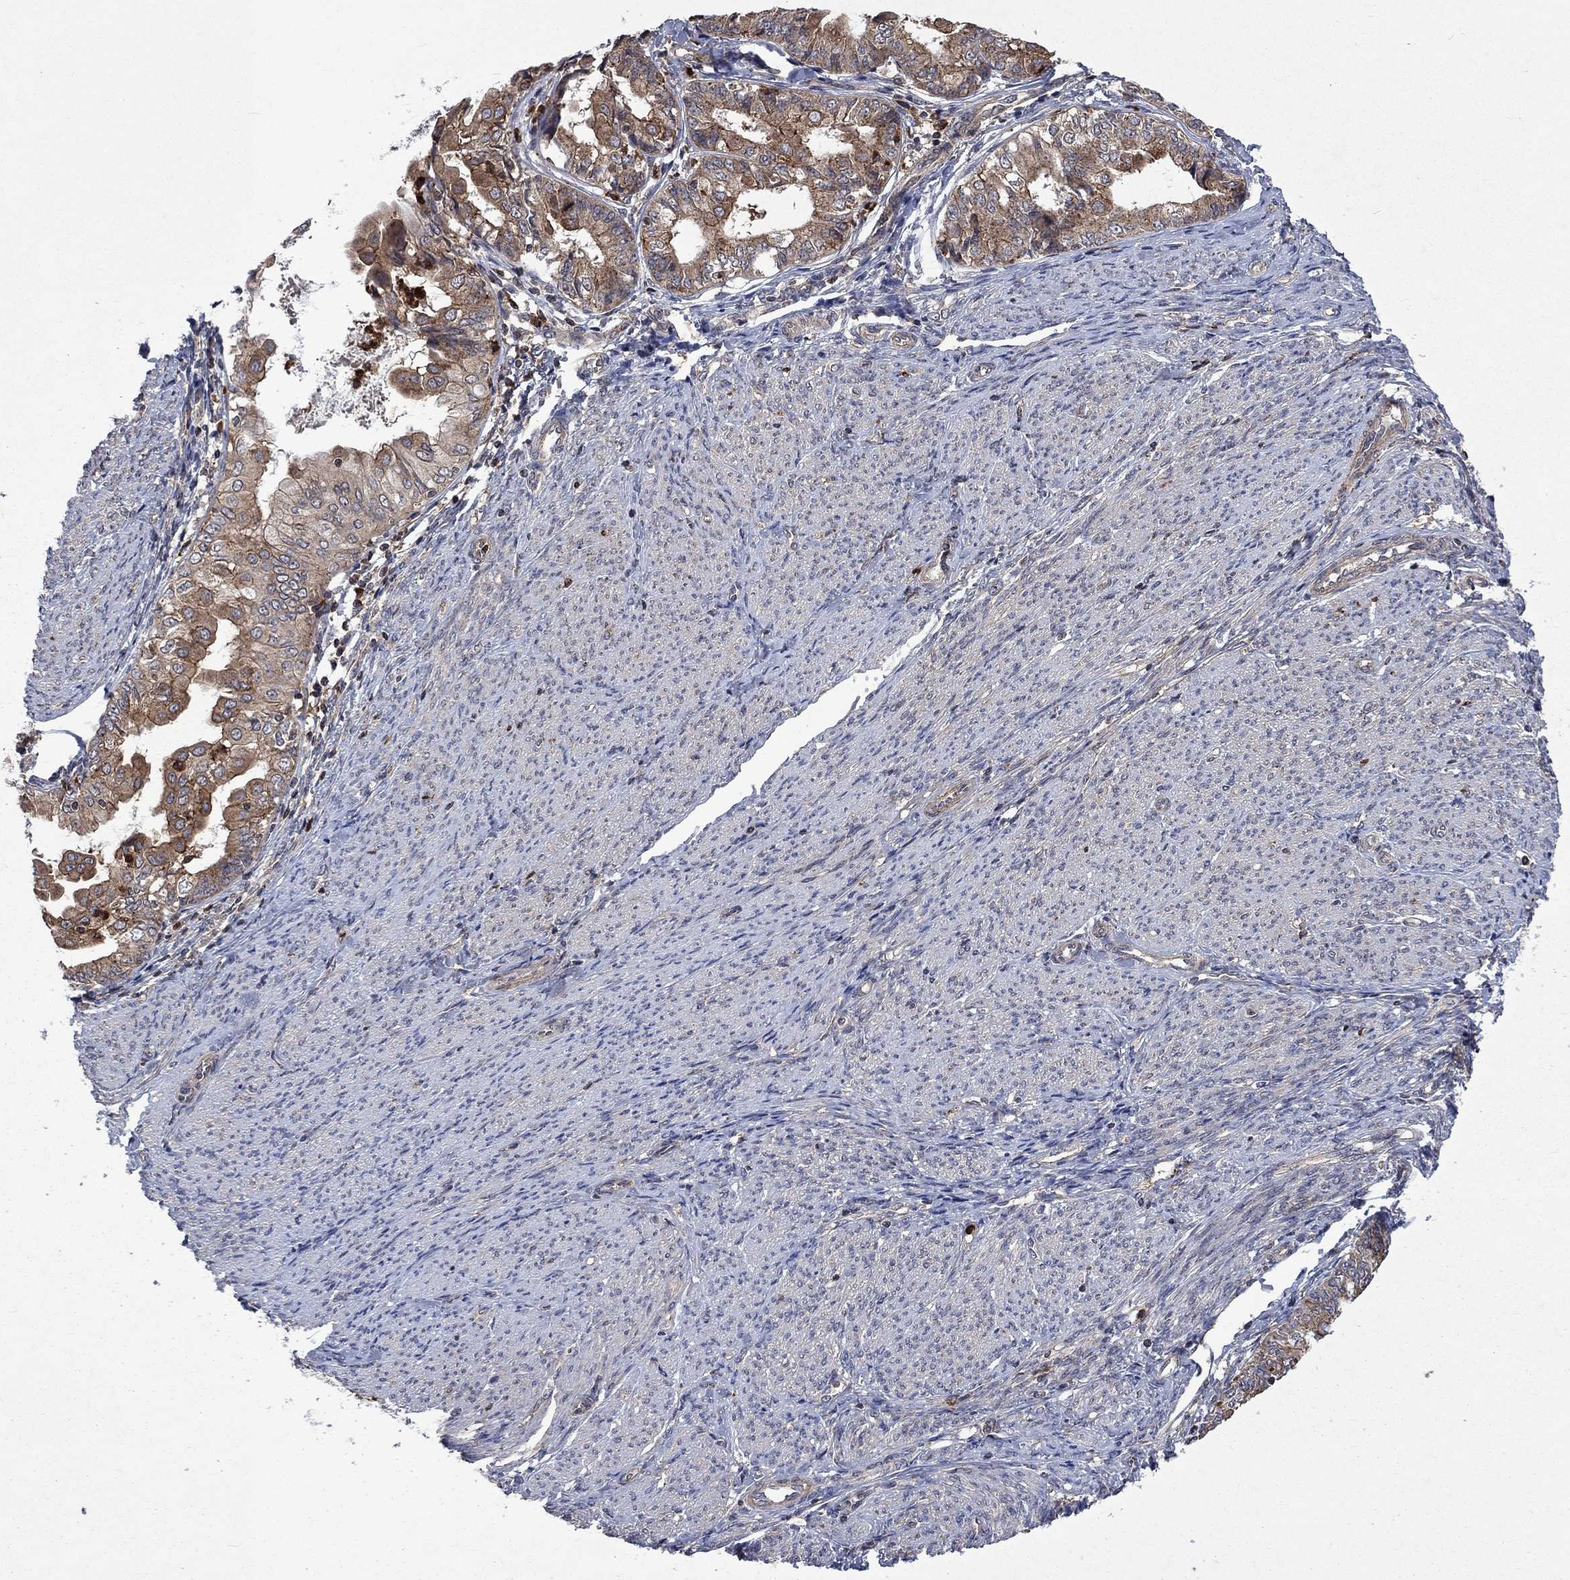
{"staining": {"intensity": "moderate", "quantity": "25%-75%", "location": "cytoplasmic/membranous"}, "tissue": "endometrial cancer", "cell_type": "Tumor cells", "image_type": "cancer", "snomed": [{"axis": "morphology", "description": "Adenocarcinoma, NOS"}, {"axis": "topography", "description": "Endometrium"}], "caption": "A photomicrograph of human adenocarcinoma (endometrial) stained for a protein shows moderate cytoplasmic/membranous brown staining in tumor cells. (DAB (3,3'-diaminobenzidine) = brown stain, brightfield microscopy at high magnification).", "gene": "TMEM33", "patient": {"sex": "female", "age": 68}}